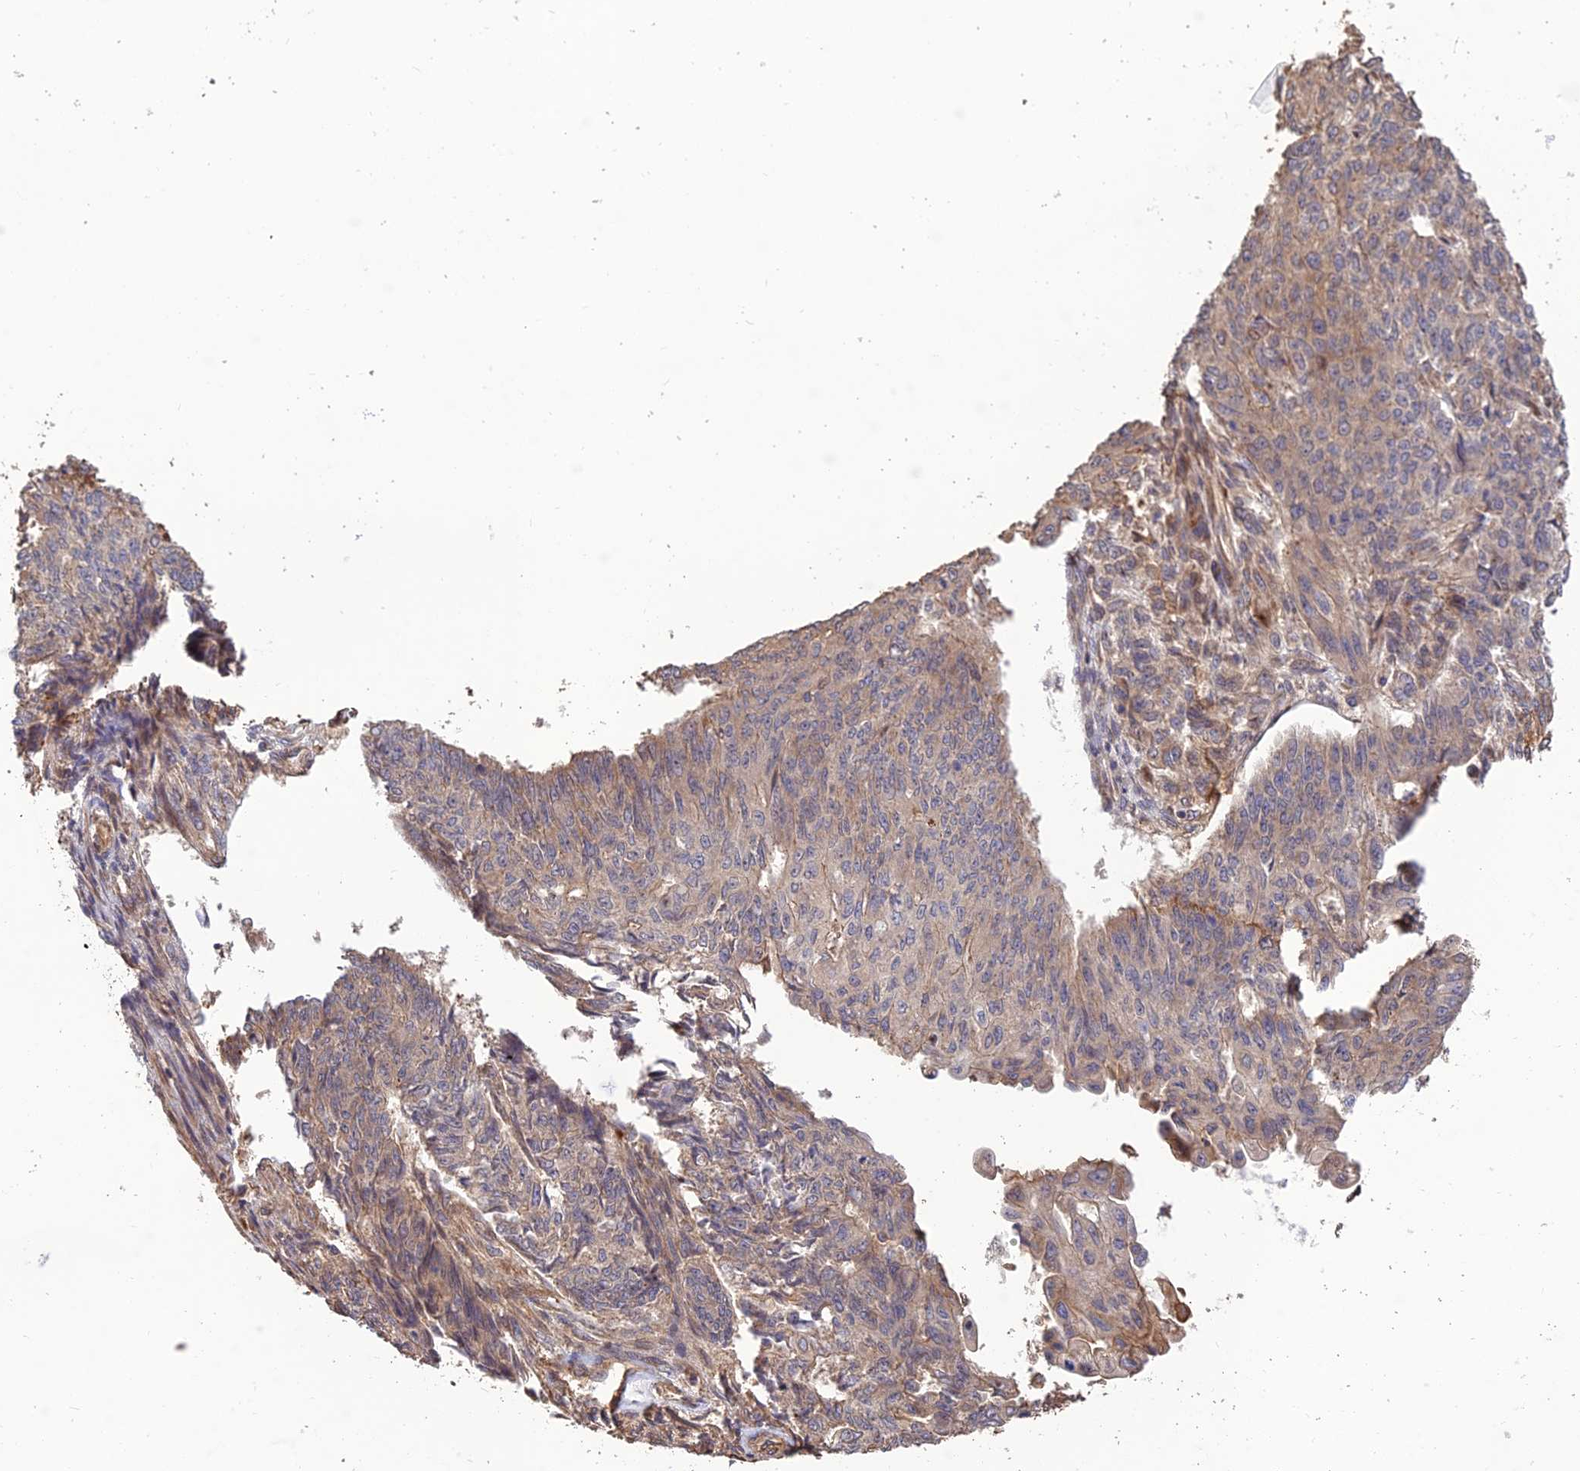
{"staining": {"intensity": "moderate", "quantity": "<25%", "location": "cytoplasmic/membranous"}, "tissue": "endometrial cancer", "cell_type": "Tumor cells", "image_type": "cancer", "snomed": [{"axis": "morphology", "description": "Adenocarcinoma, NOS"}, {"axis": "topography", "description": "Endometrium"}], "caption": "Endometrial cancer stained with DAB (3,3'-diaminobenzidine) IHC shows low levels of moderate cytoplasmic/membranous staining in approximately <25% of tumor cells.", "gene": "CREBL2", "patient": {"sex": "female", "age": 32}}